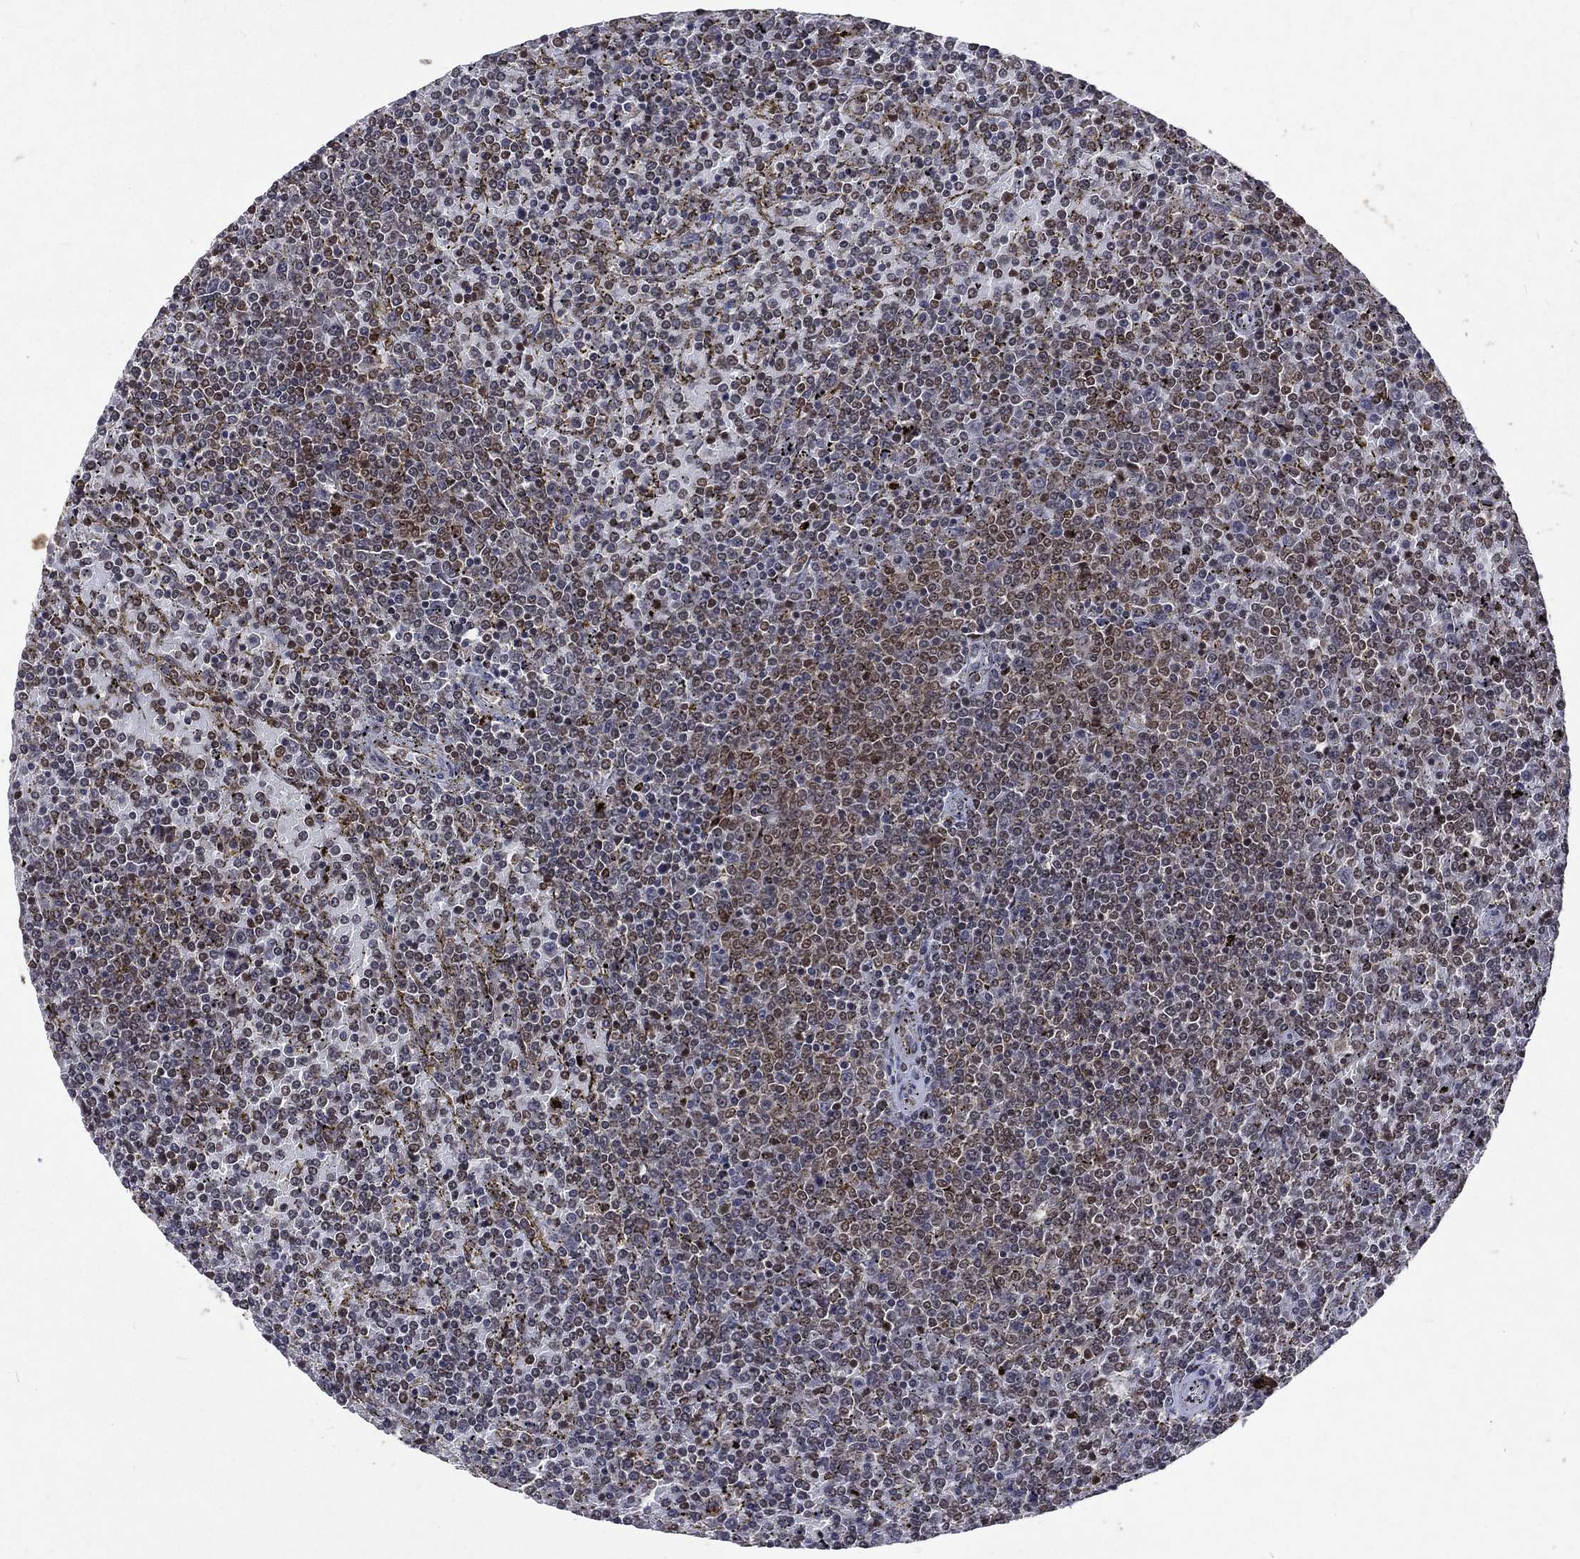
{"staining": {"intensity": "weak", "quantity": "25%-75%", "location": "nuclear"}, "tissue": "lymphoma", "cell_type": "Tumor cells", "image_type": "cancer", "snomed": [{"axis": "morphology", "description": "Malignant lymphoma, non-Hodgkin's type, Low grade"}, {"axis": "topography", "description": "Spleen"}], "caption": "The micrograph demonstrates immunohistochemical staining of lymphoma. There is weak nuclear staining is present in about 25%-75% of tumor cells.", "gene": "DMAP1", "patient": {"sex": "female", "age": 77}}